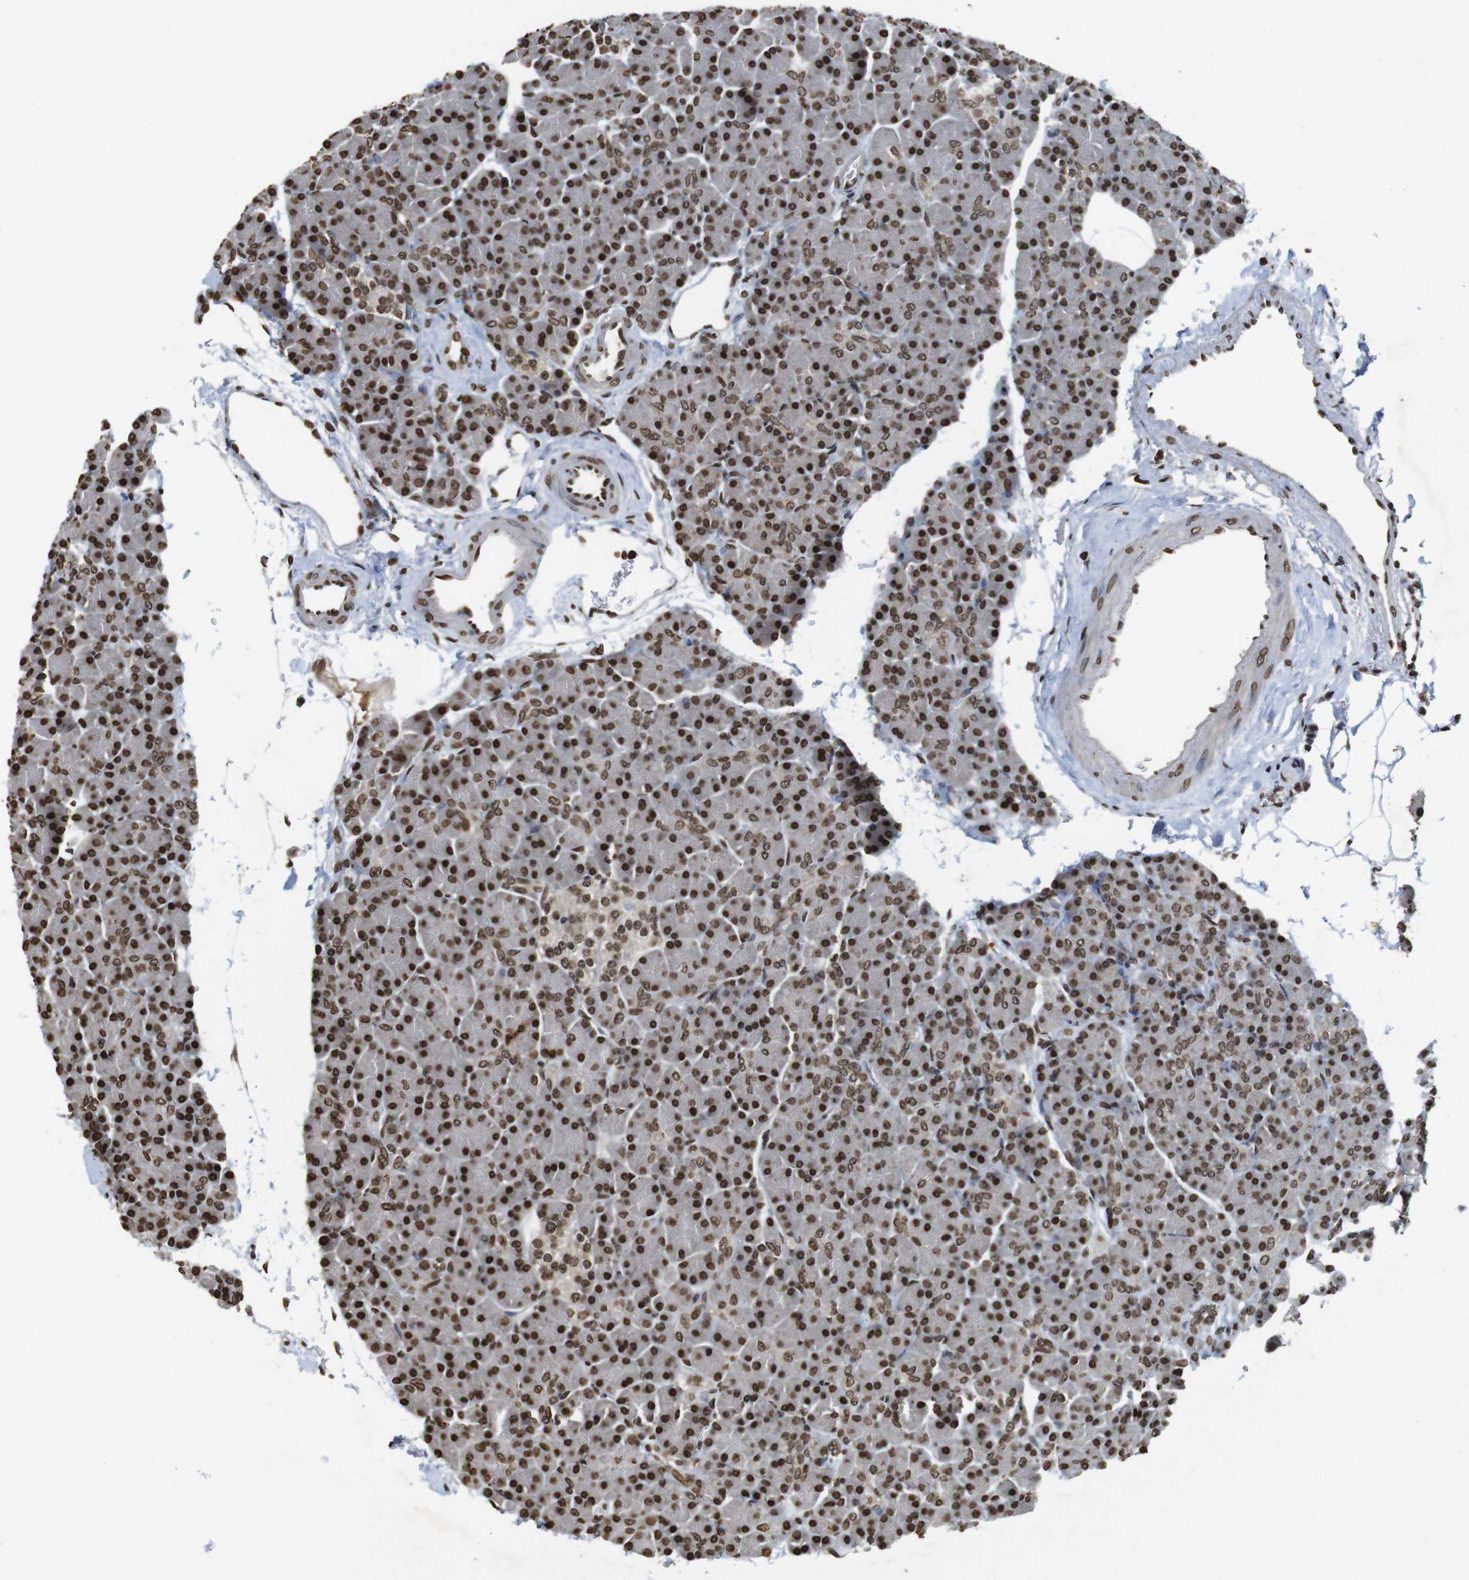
{"staining": {"intensity": "strong", "quantity": ">75%", "location": "nuclear"}, "tissue": "pancreas", "cell_type": "Exocrine glandular cells", "image_type": "normal", "snomed": [{"axis": "morphology", "description": "Normal tissue, NOS"}, {"axis": "topography", "description": "Pancreas"}], "caption": "IHC micrograph of unremarkable human pancreas stained for a protein (brown), which displays high levels of strong nuclear positivity in about >75% of exocrine glandular cells.", "gene": "FOXA3", "patient": {"sex": "female", "age": 43}}